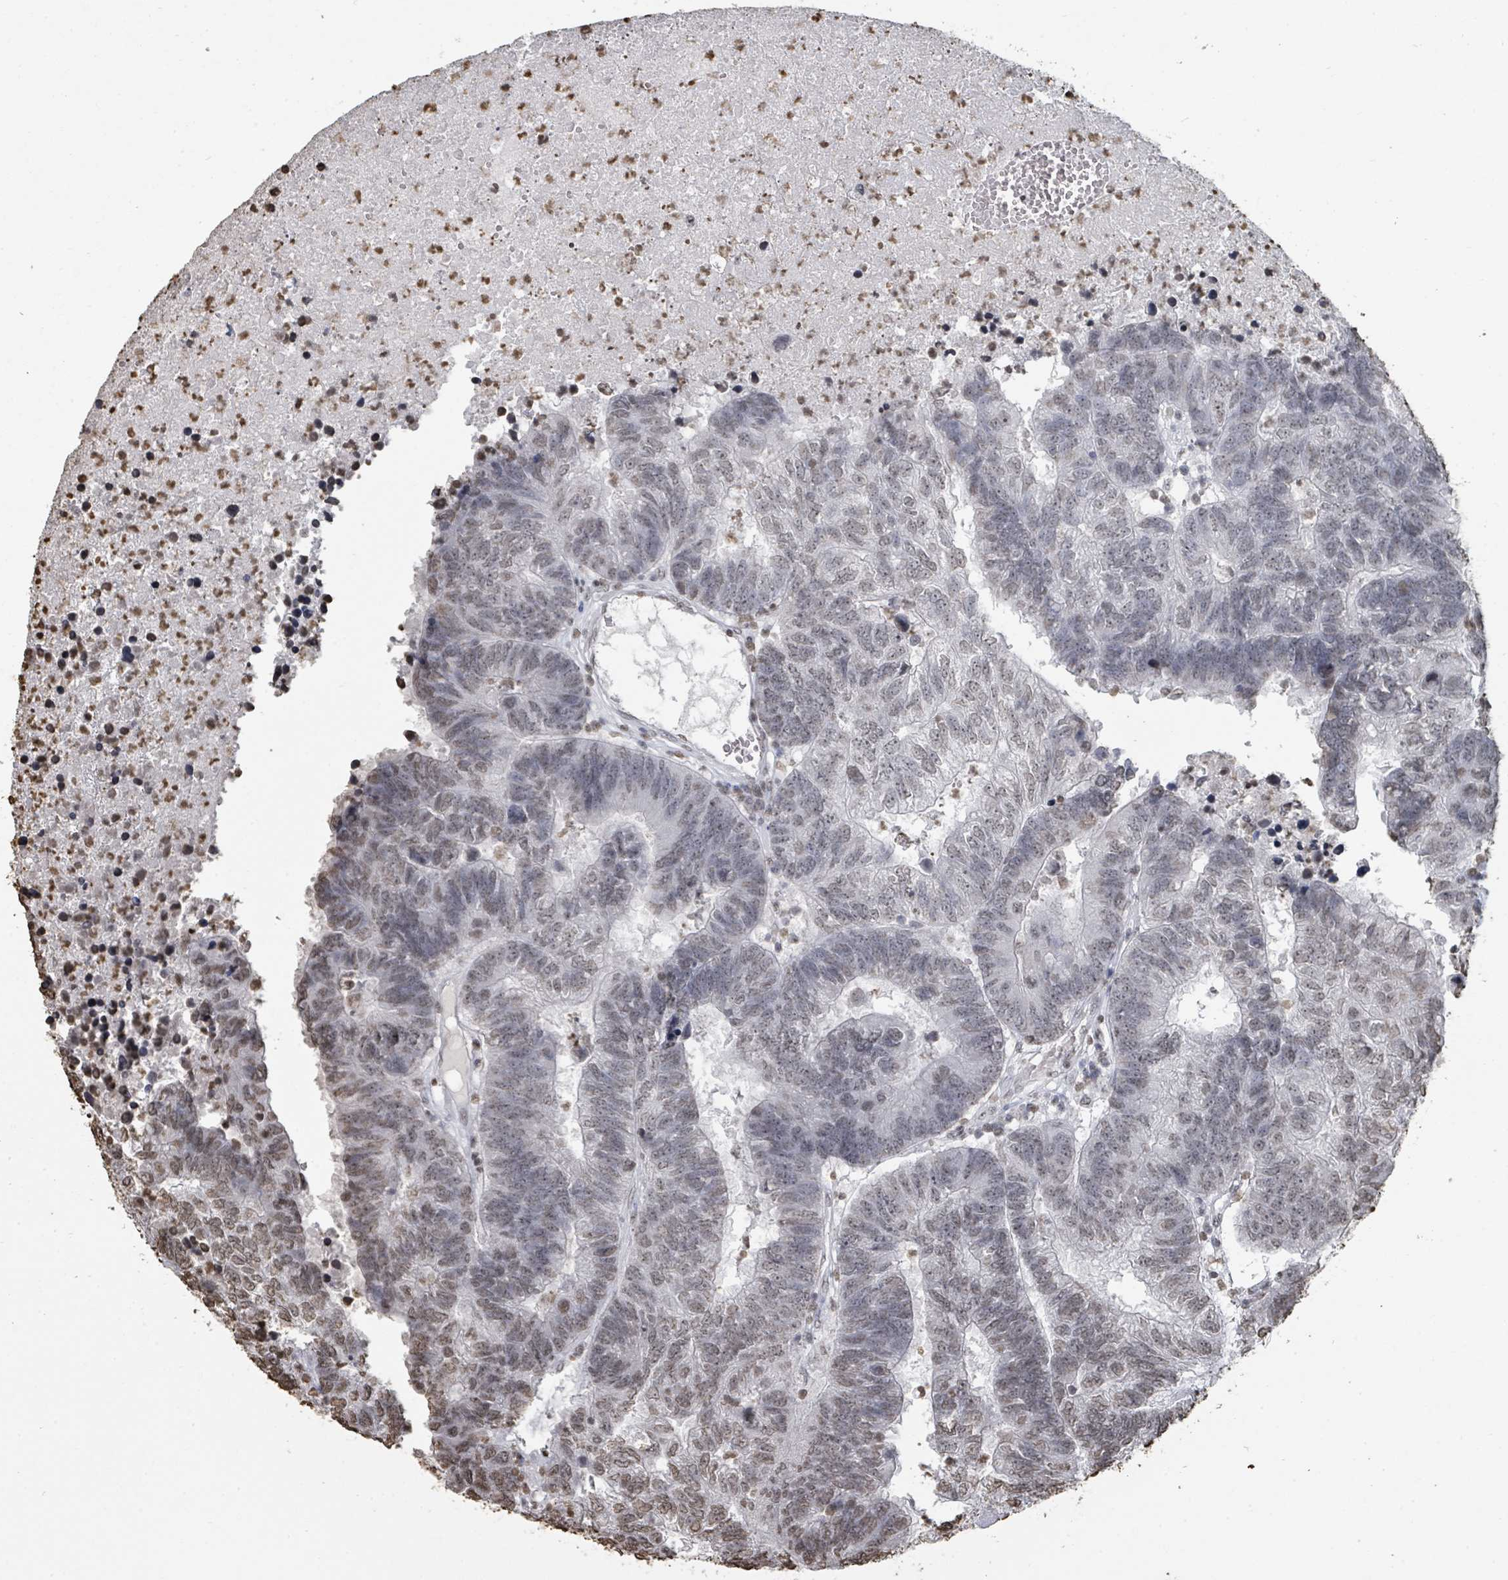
{"staining": {"intensity": "weak", "quantity": "<25%", "location": "nuclear"}, "tissue": "colorectal cancer", "cell_type": "Tumor cells", "image_type": "cancer", "snomed": [{"axis": "morphology", "description": "Adenocarcinoma, NOS"}, {"axis": "topography", "description": "Colon"}], "caption": "The IHC image has no significant staining in tumor cells of colorectal adenocarcinoma tissue.", "gene": "MRPS12", "patient": {"sex": "female", "age": 48}}